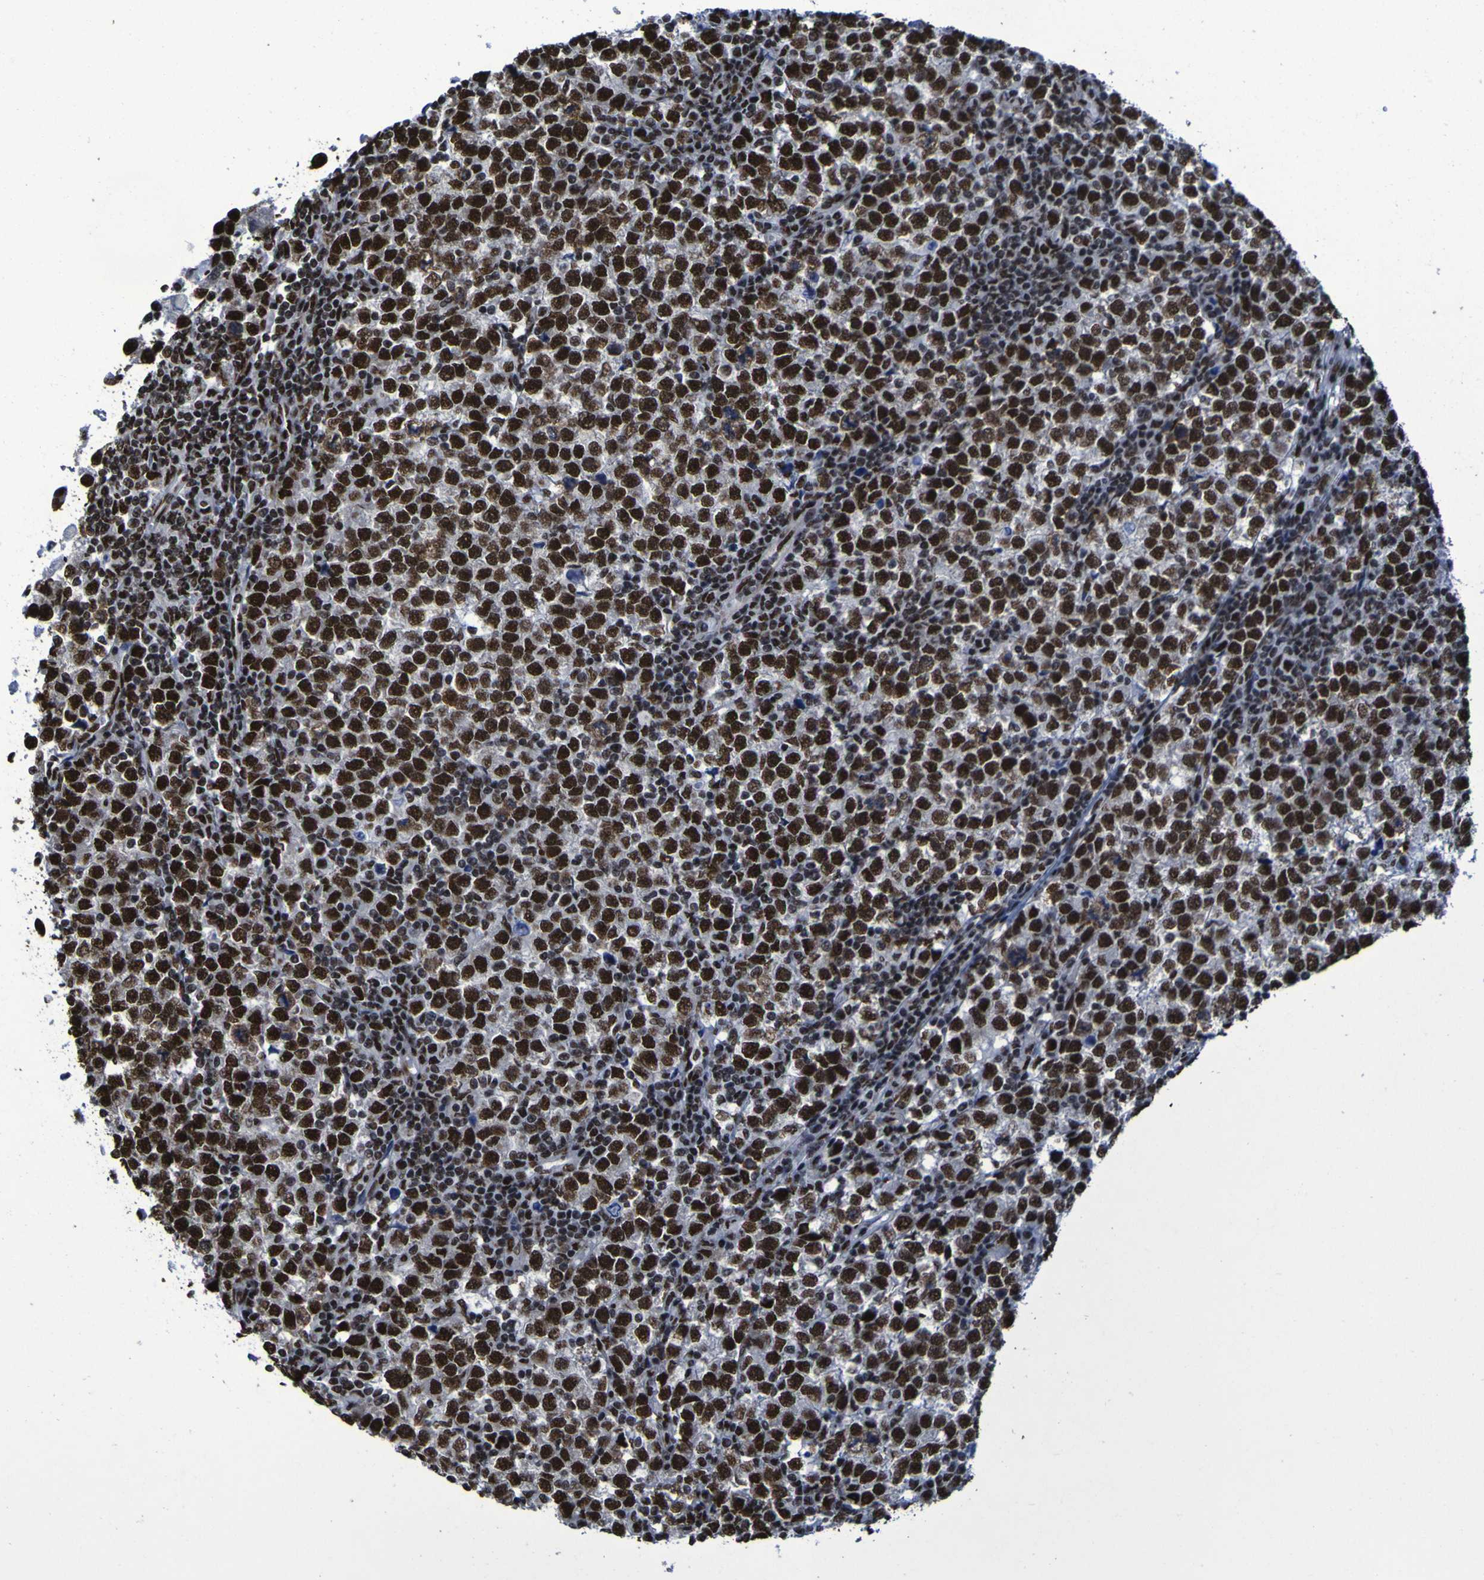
{"staining": {"intensity": "strong", "quantity": ">75%", "location": "nuclear"}, "tissue": "testis cancer", "cell_type": "Tumor cells", "image_type": "cancer", "snomed": [{"axis": "morphology", "description": "Seminoma, NOS"}, {"axis": "topography", "description": "Testis"}], "caption": "Immunohistochemical staining of human testis cancer shows high levels of strong nuclear protein positivity in about >75% of tumor cells.", "gene": "HNRNPR", "patient": {"sex": "male", "age": 43}}